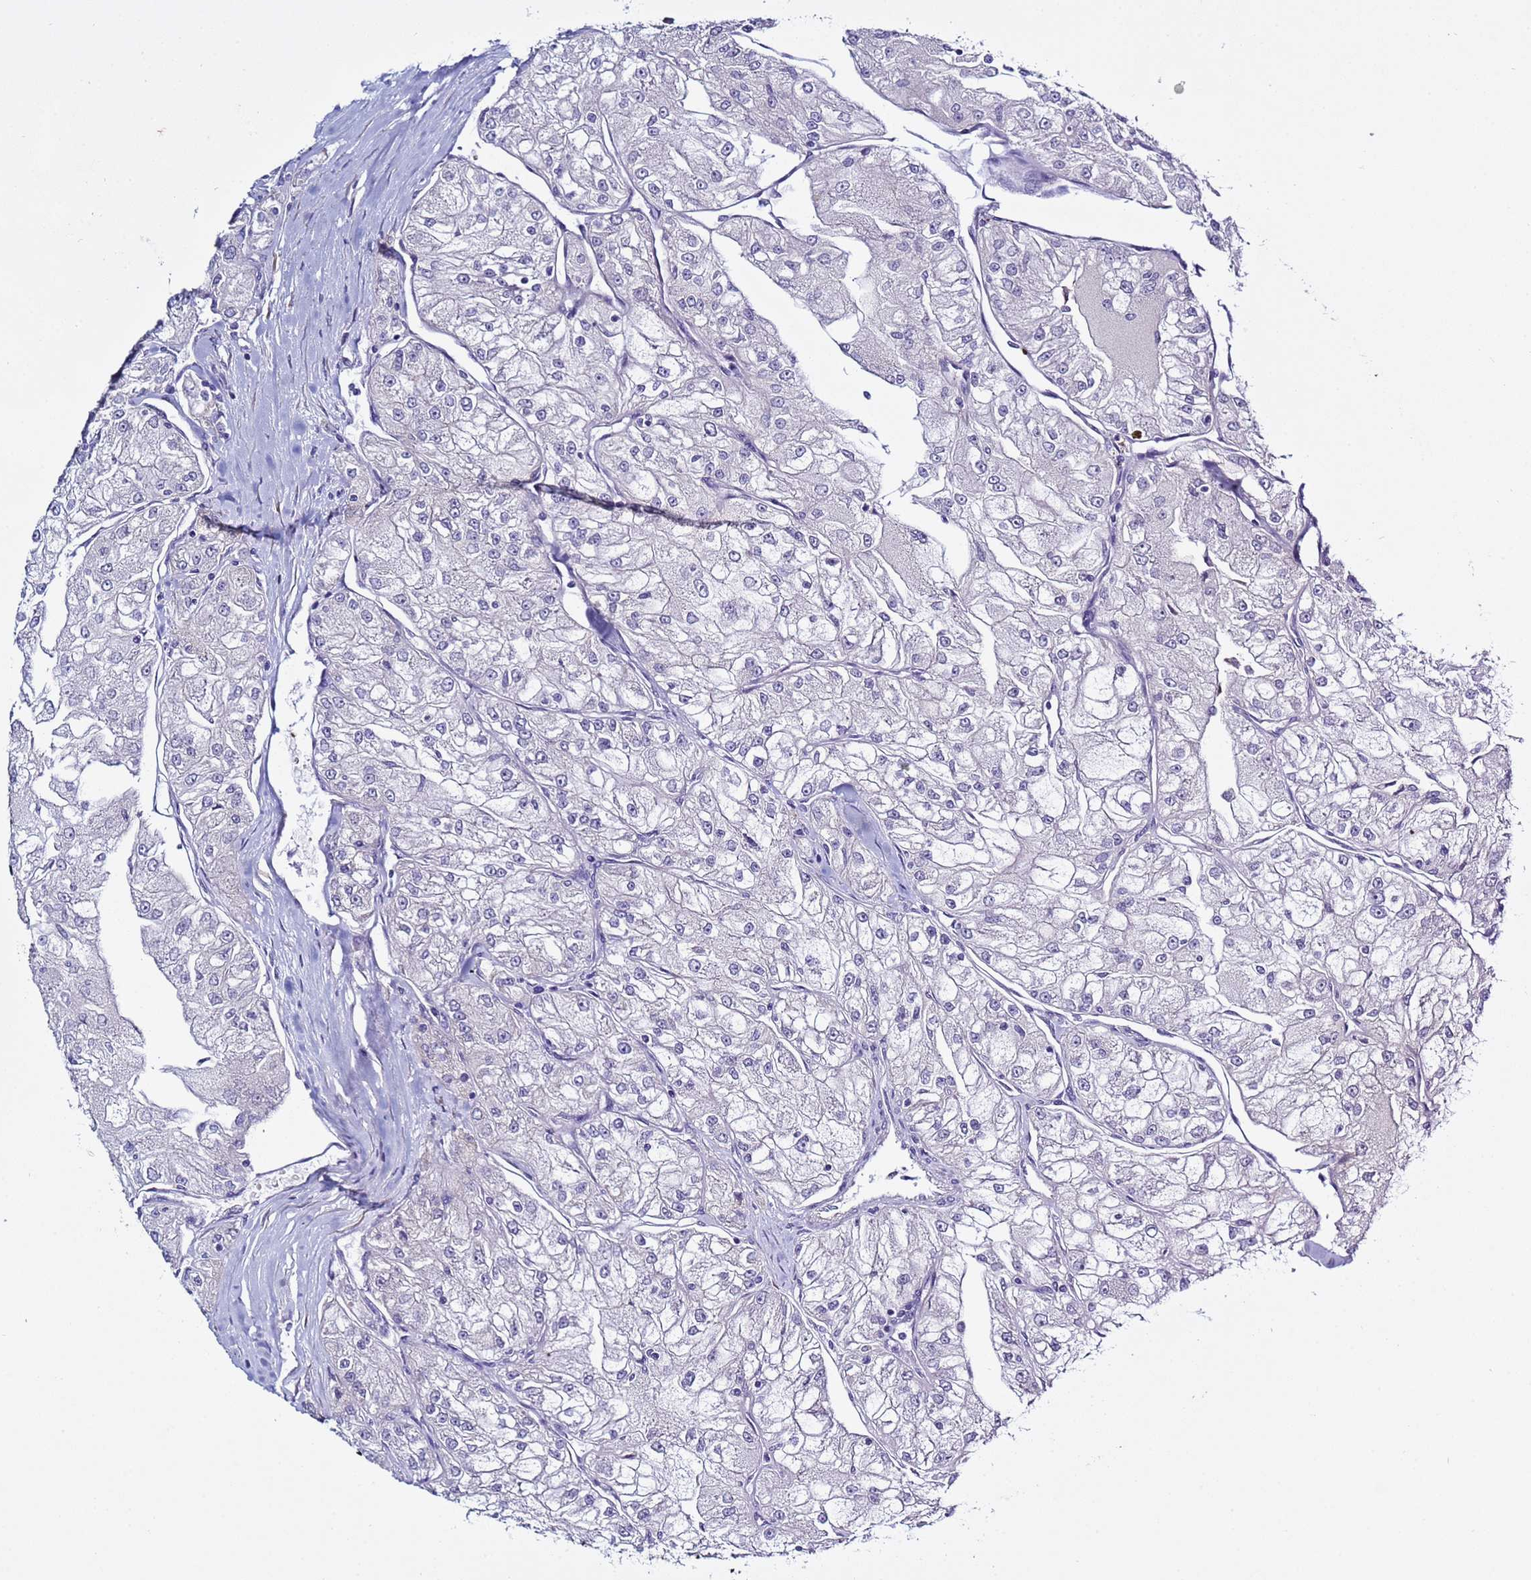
{"staining": {"intensity": "negative", "quantity": "none", "location": "none"}, "tissue": "renal cancer", "cell_type": "Tumor cells", "image_type": "cancer", "snomed": [{"axis": "morphology", "description": "Adenocarcinoma, NOS"}, {"axis": "topography", "description": "Kidney"}], "caption": "This is an immunohistochemistry image of adenocarcinoma (renal). There is no staining in tumor cells.", "gene": "ABHD17B", "patient": {"sex": "female", "age": 72}}